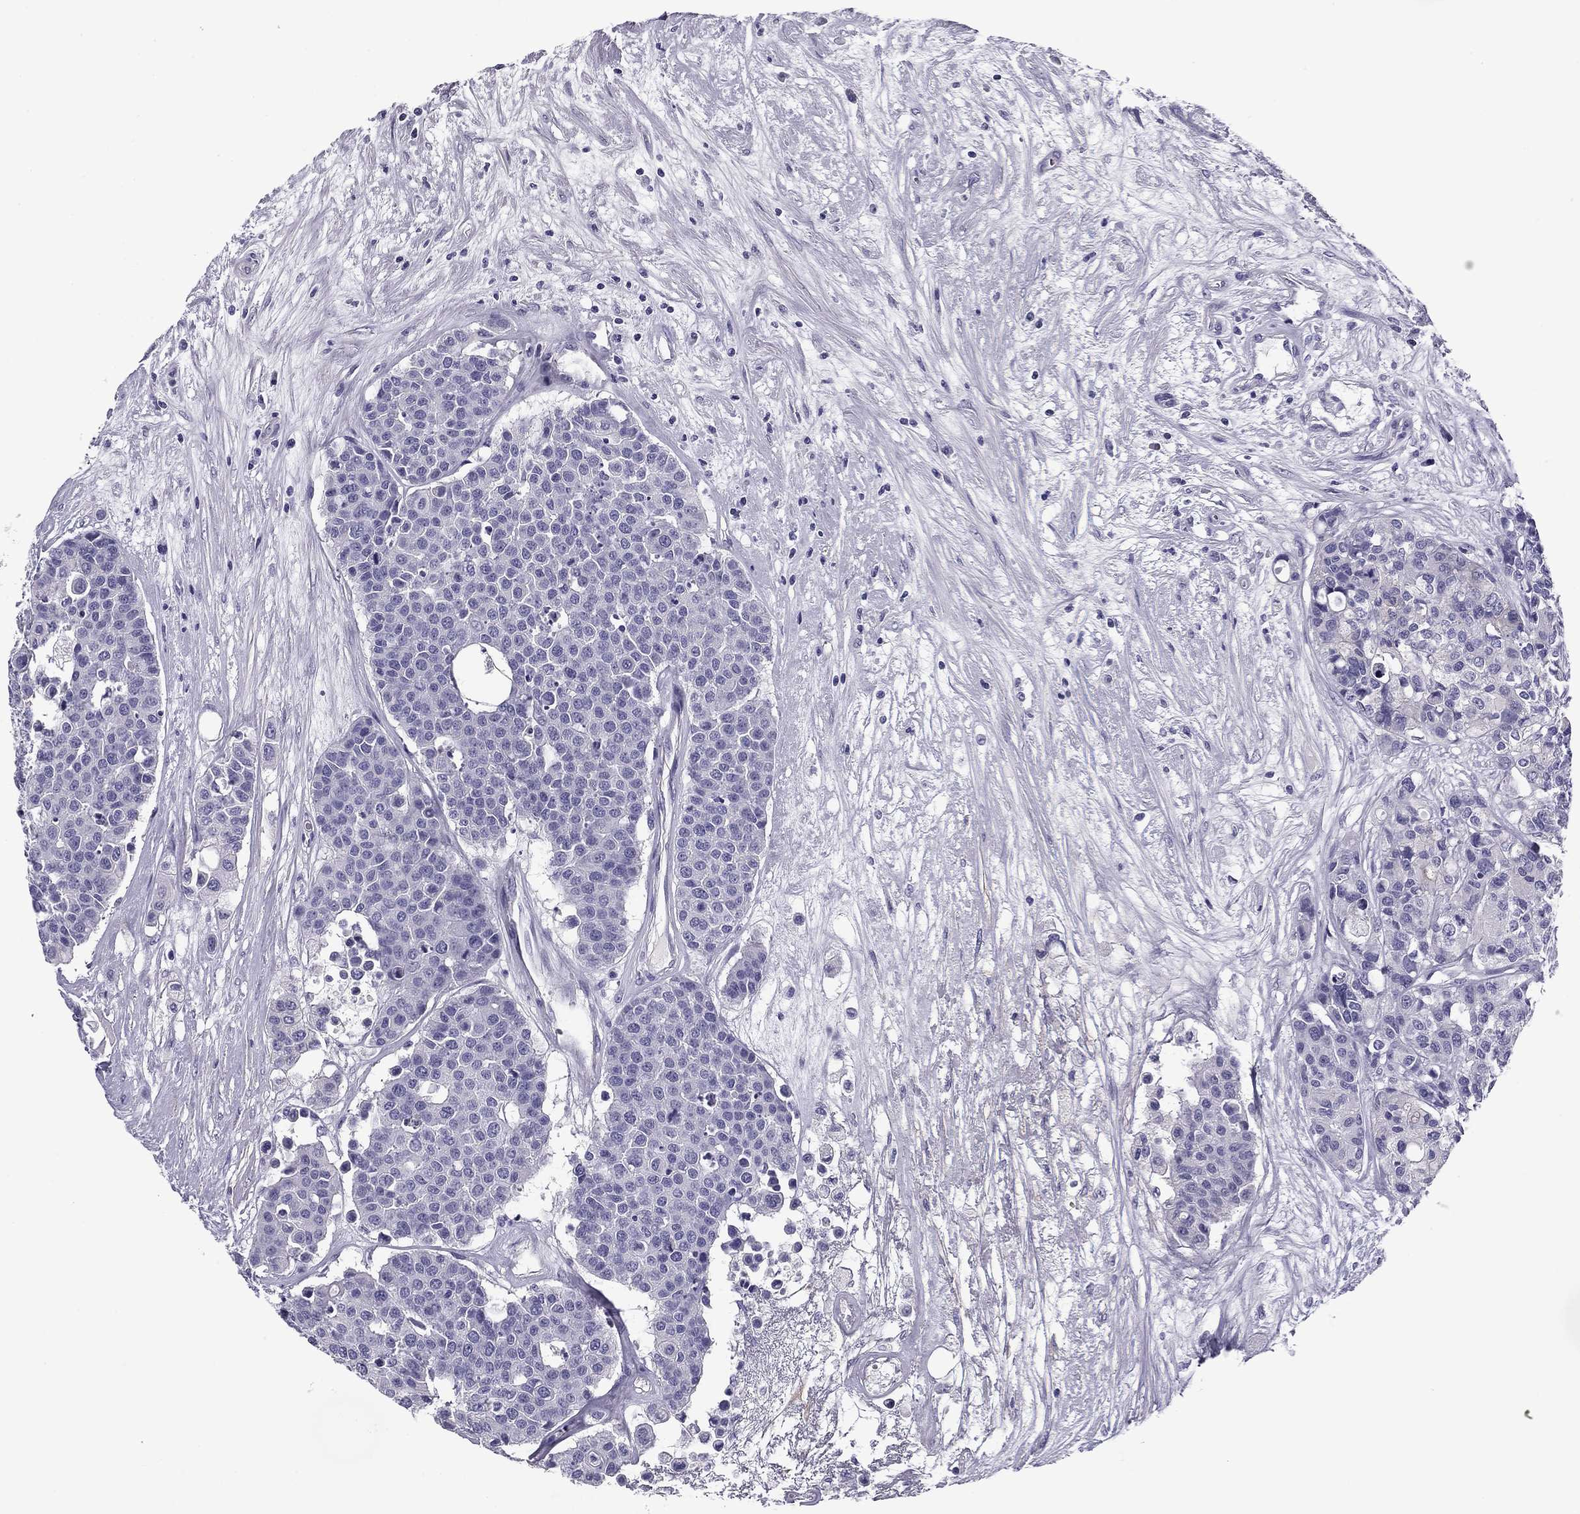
{"staining": {"intensity": "negative", "quantity": "none", "location": "none"}, "tissue": "carcinoid", "cell_type": "Tumor cells", "image_type": "cancer", "snomed": [{"axis": "morphology", "description": "Carcinoid, malignant, NOS"}, {"axis": "topography", "description": "Colon"}], "caption": "Tumor cells show no significant staining in malignant carcinoid. (DAB IHC with hematoxylin counter stain).", "gene": "FLNC", "patient": {"sex": "male", "age": 81}}